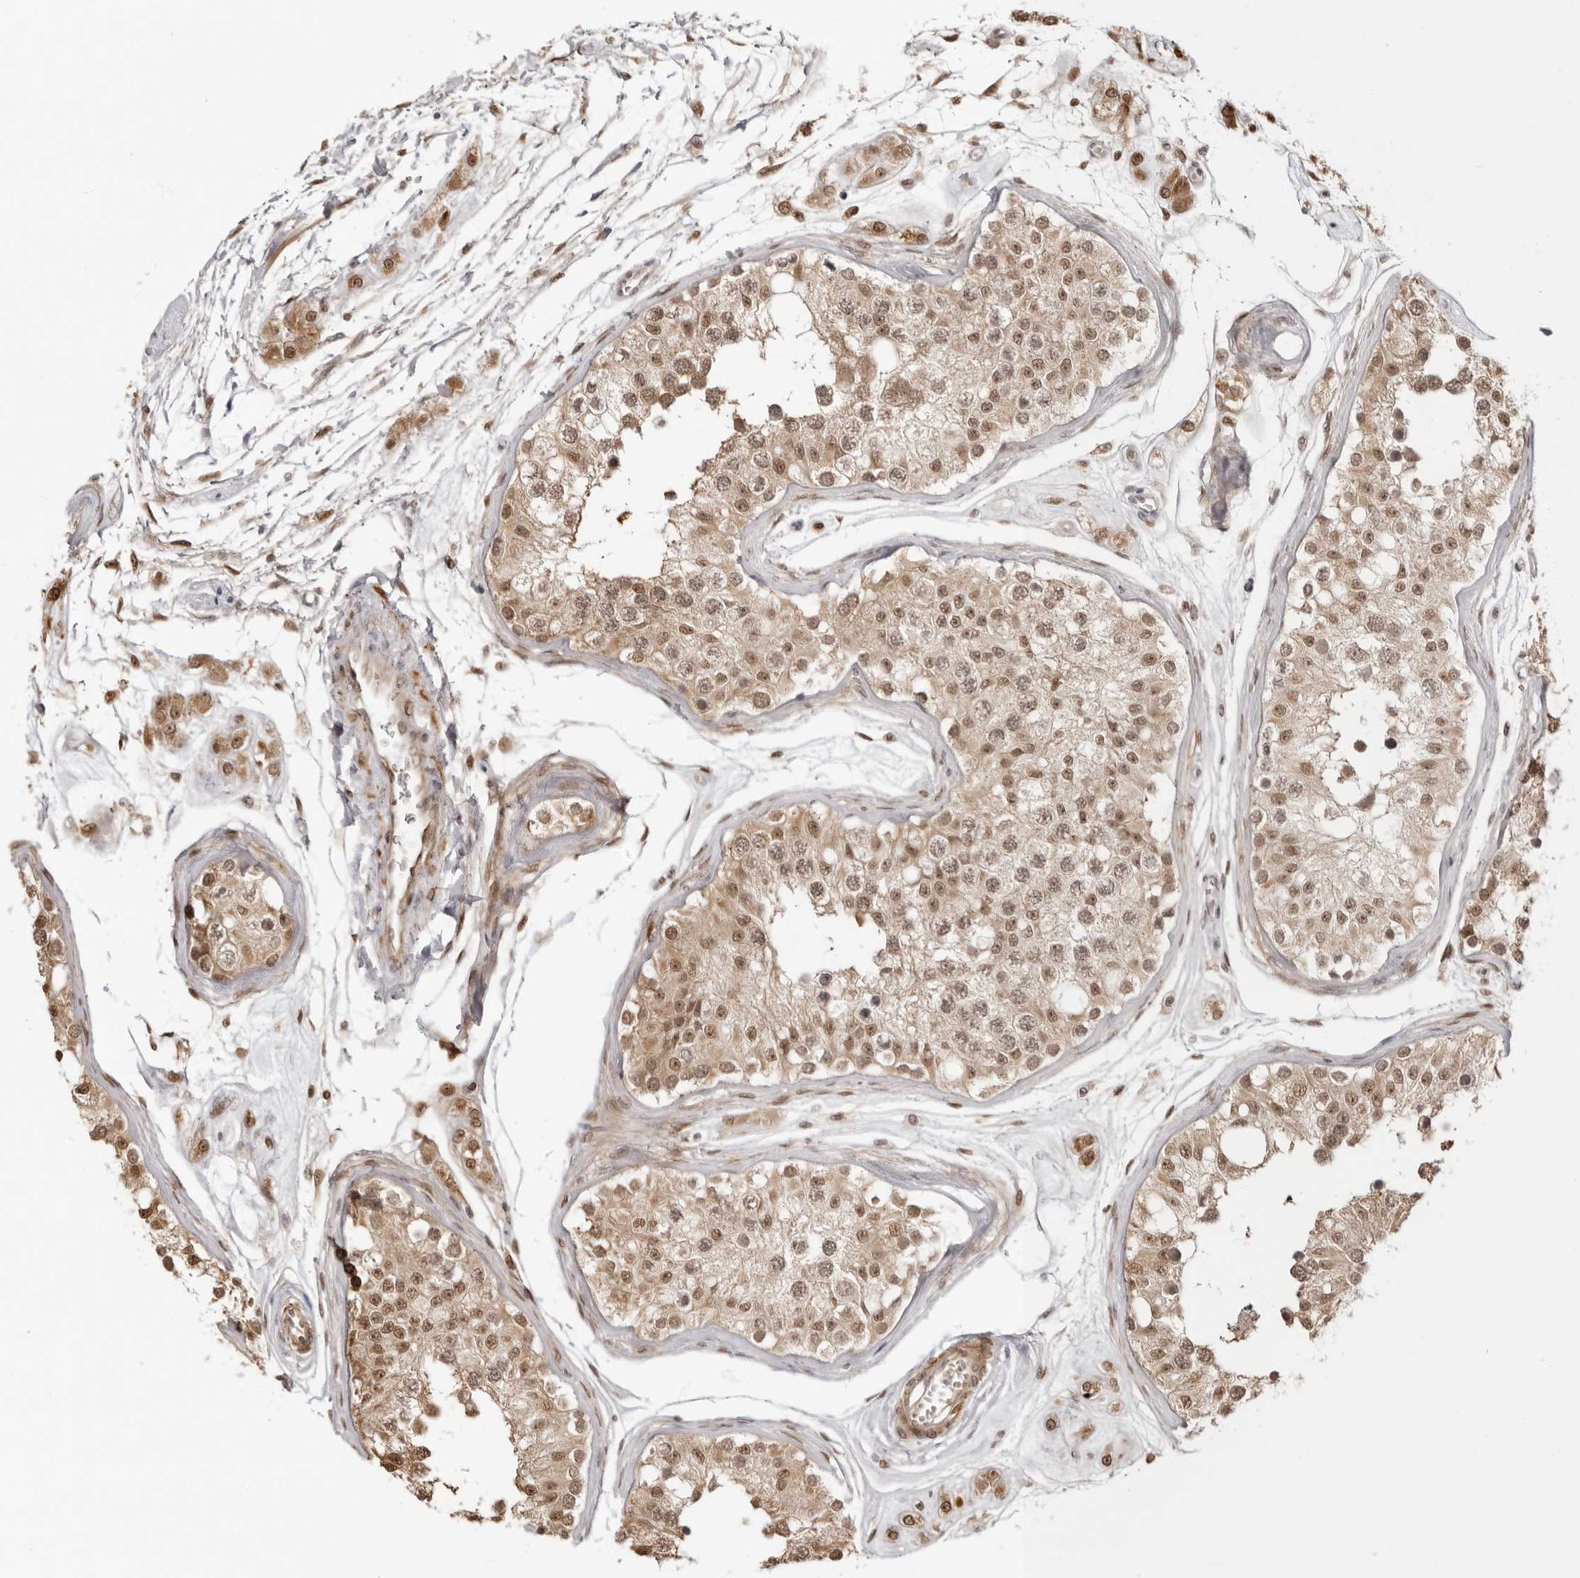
{"staining": {"intensity": "moderate", "quantity": ">75%", "location": "cytoplasmic/membranous,nuclear"}, "tissue": "testis", "cell_type": "Cells in seminiferous ducts", "image_type": "normal", "snomed": [{"axis": "morphology", "description": "Normal tissue, NOS"}, {"axis": "morphology", "description": "Adenocarcinoma, metastatic, NOS"}, {"axis": "topography", "description": "Testis"}], "caption": "DAB immunohistochemical staining of normal testis demonstrates moderate cytoplasmic/membranous,nuclear protein positivity in about >75% of cells in seminiferous ducts.", "gene": "RNF146", "patient": {"sex": "male", "age": 26}}